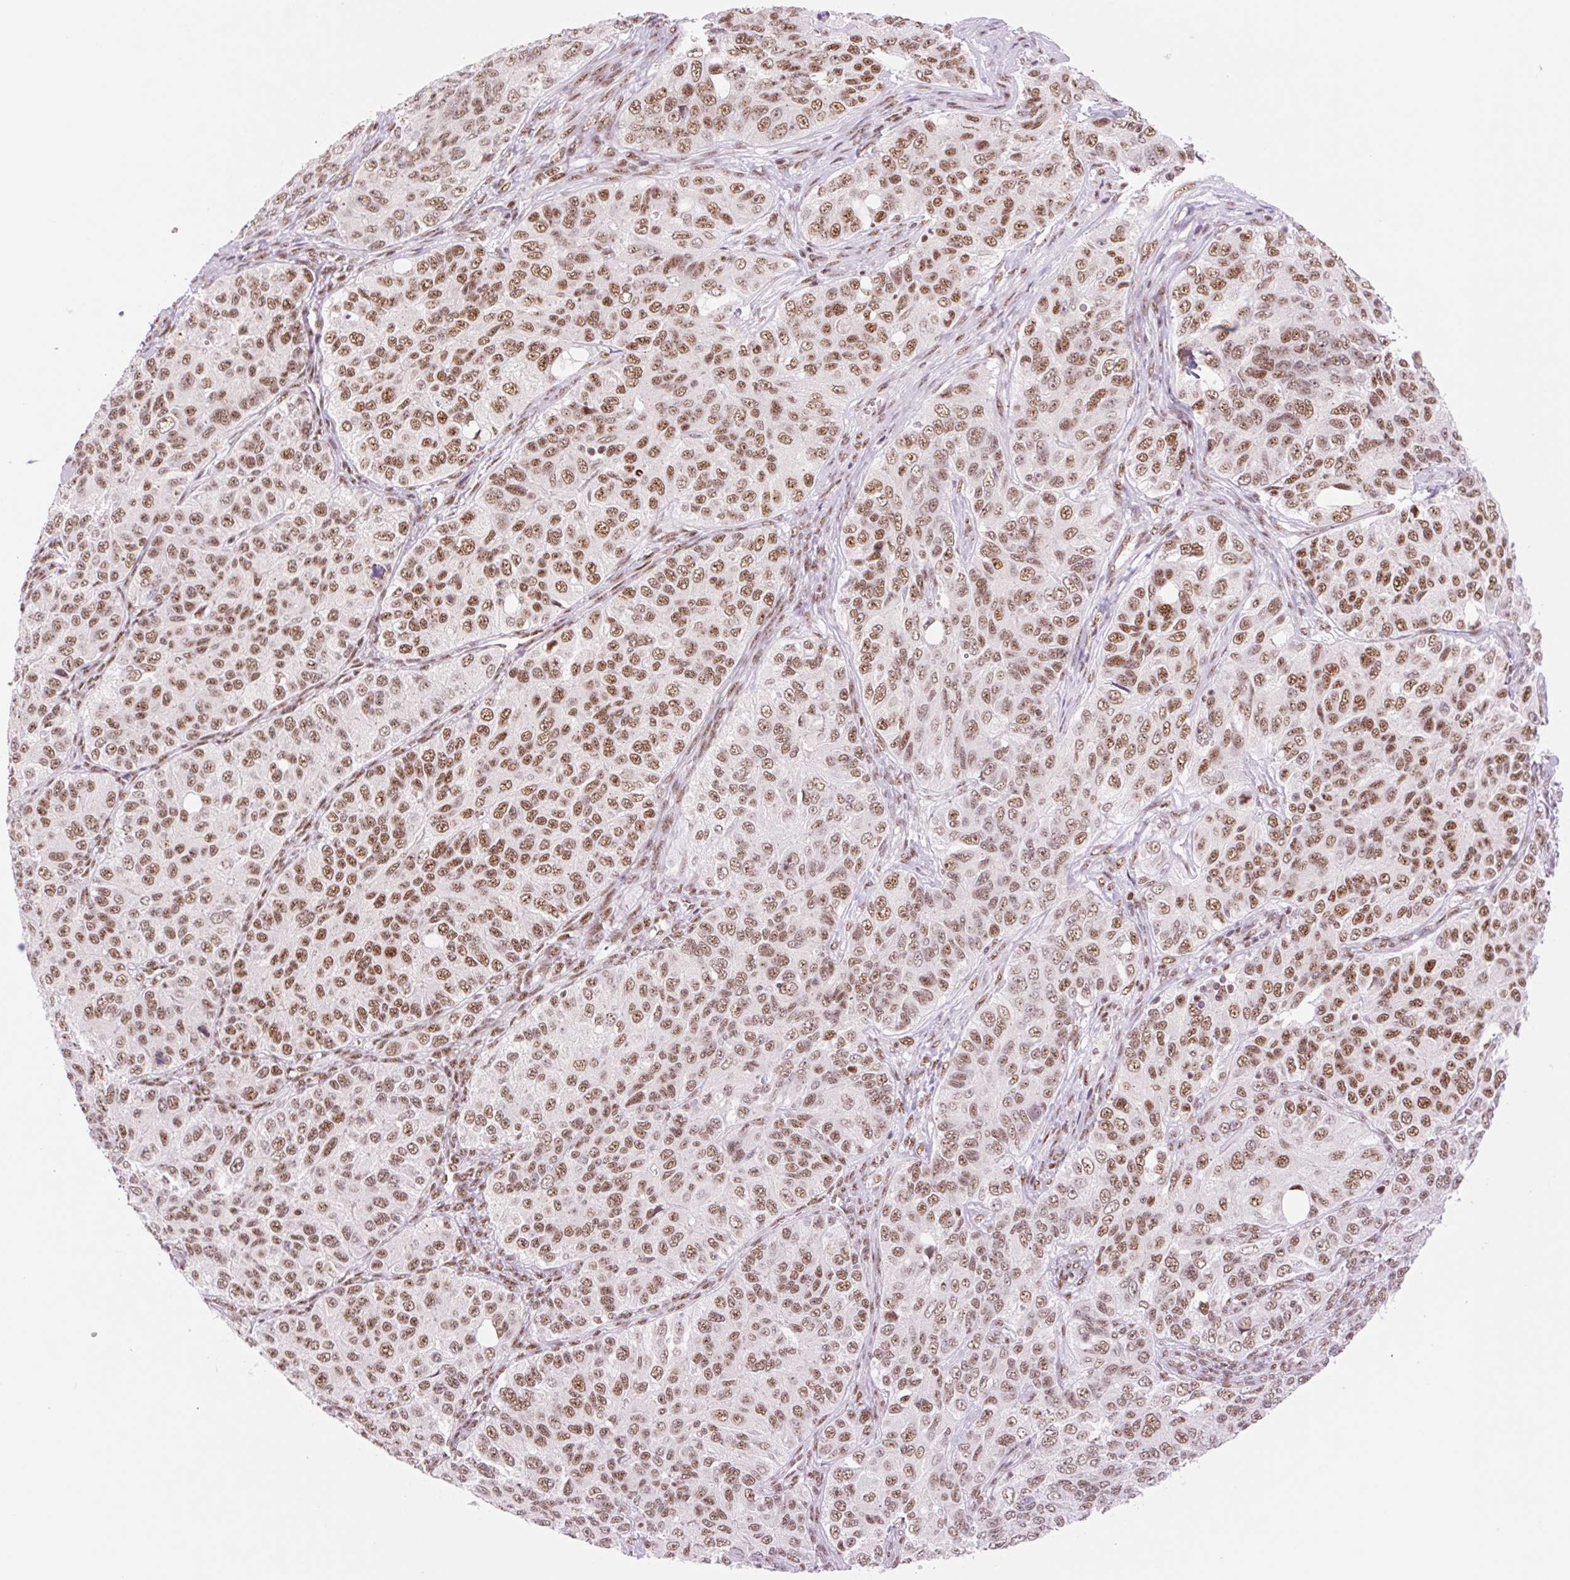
{"staining": {"intensity": "moderate", "quantity": ">75%", "location": "nuclear"}, "tissue": "ovarian cancer", "cell_type": "Tumor cells", "image_type": "cancer", "snomed": [{"axis": "morphology", "description": "Carcinoma, endometroid"}, {"axis": "topography", "description": "Ovary"}], "caption": "Human ovarian cancer (endometroid carcinoma) stained with a brown dye exhibits moderate nuclear positive staining in about >75% of tumor cells.", "gene": "PRDM11", "patient": {"sex": "female", "age": 51}}